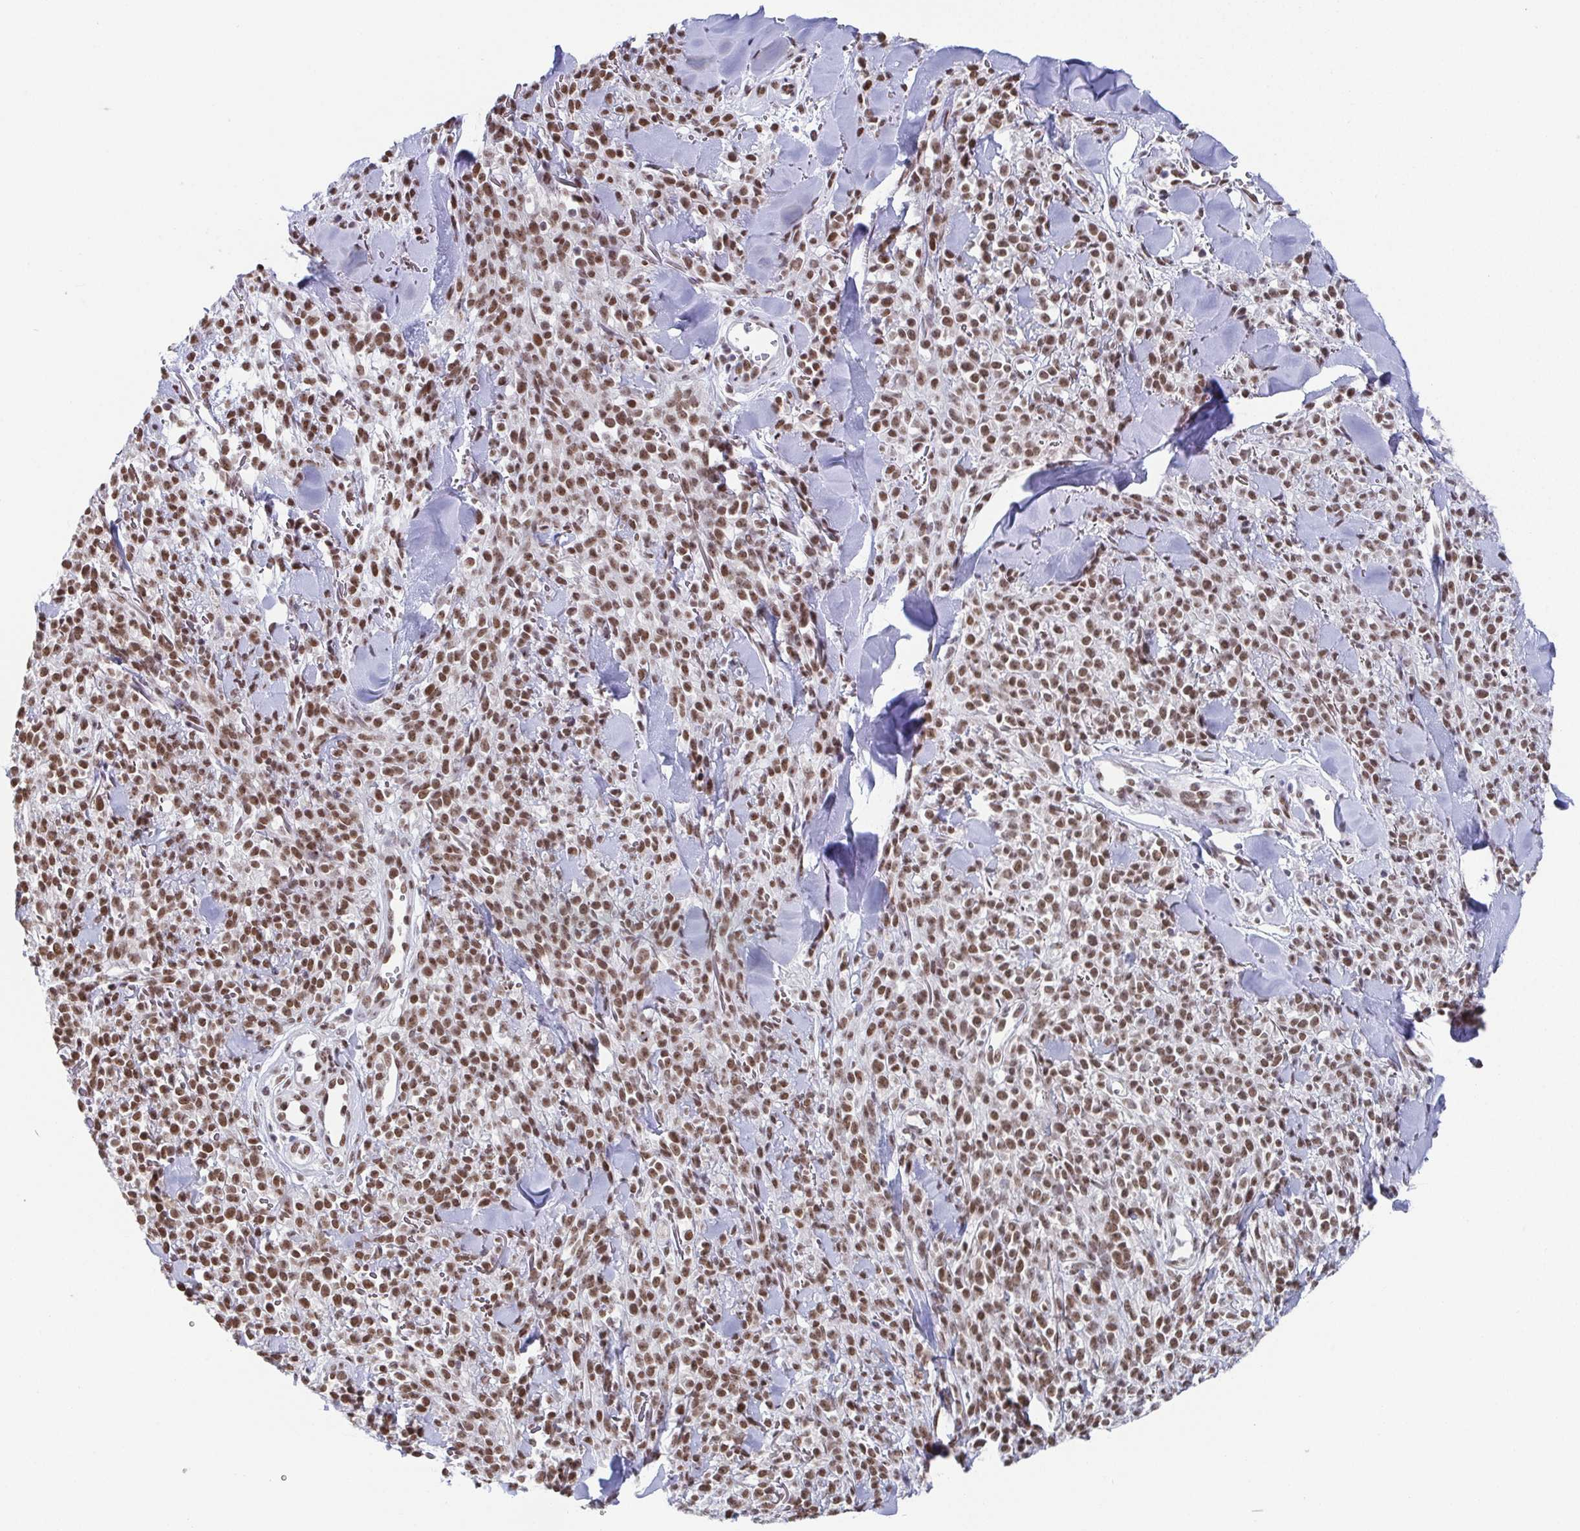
{"staining": {"intensity": "moderate", "quantity": ">75%", "location": "nuclear"}, "tissue": "melanoma", "cell_type": "Tumor cells", "image_type": "cancer", "snomed": [{"axis": "morphology", "description": "Malignant melanoma, NOS"}, {"axis": "topography", "description": "Skin"}, {"axis": "topography", "description": "Skin of trunk"}], "caption": "Protein analysis of melanoma tissue reveals moderate nuclear expression in about >75% of tumor cells.", "gene": "SLC7A10", "patient": {"sex": "male", "age": 74}}